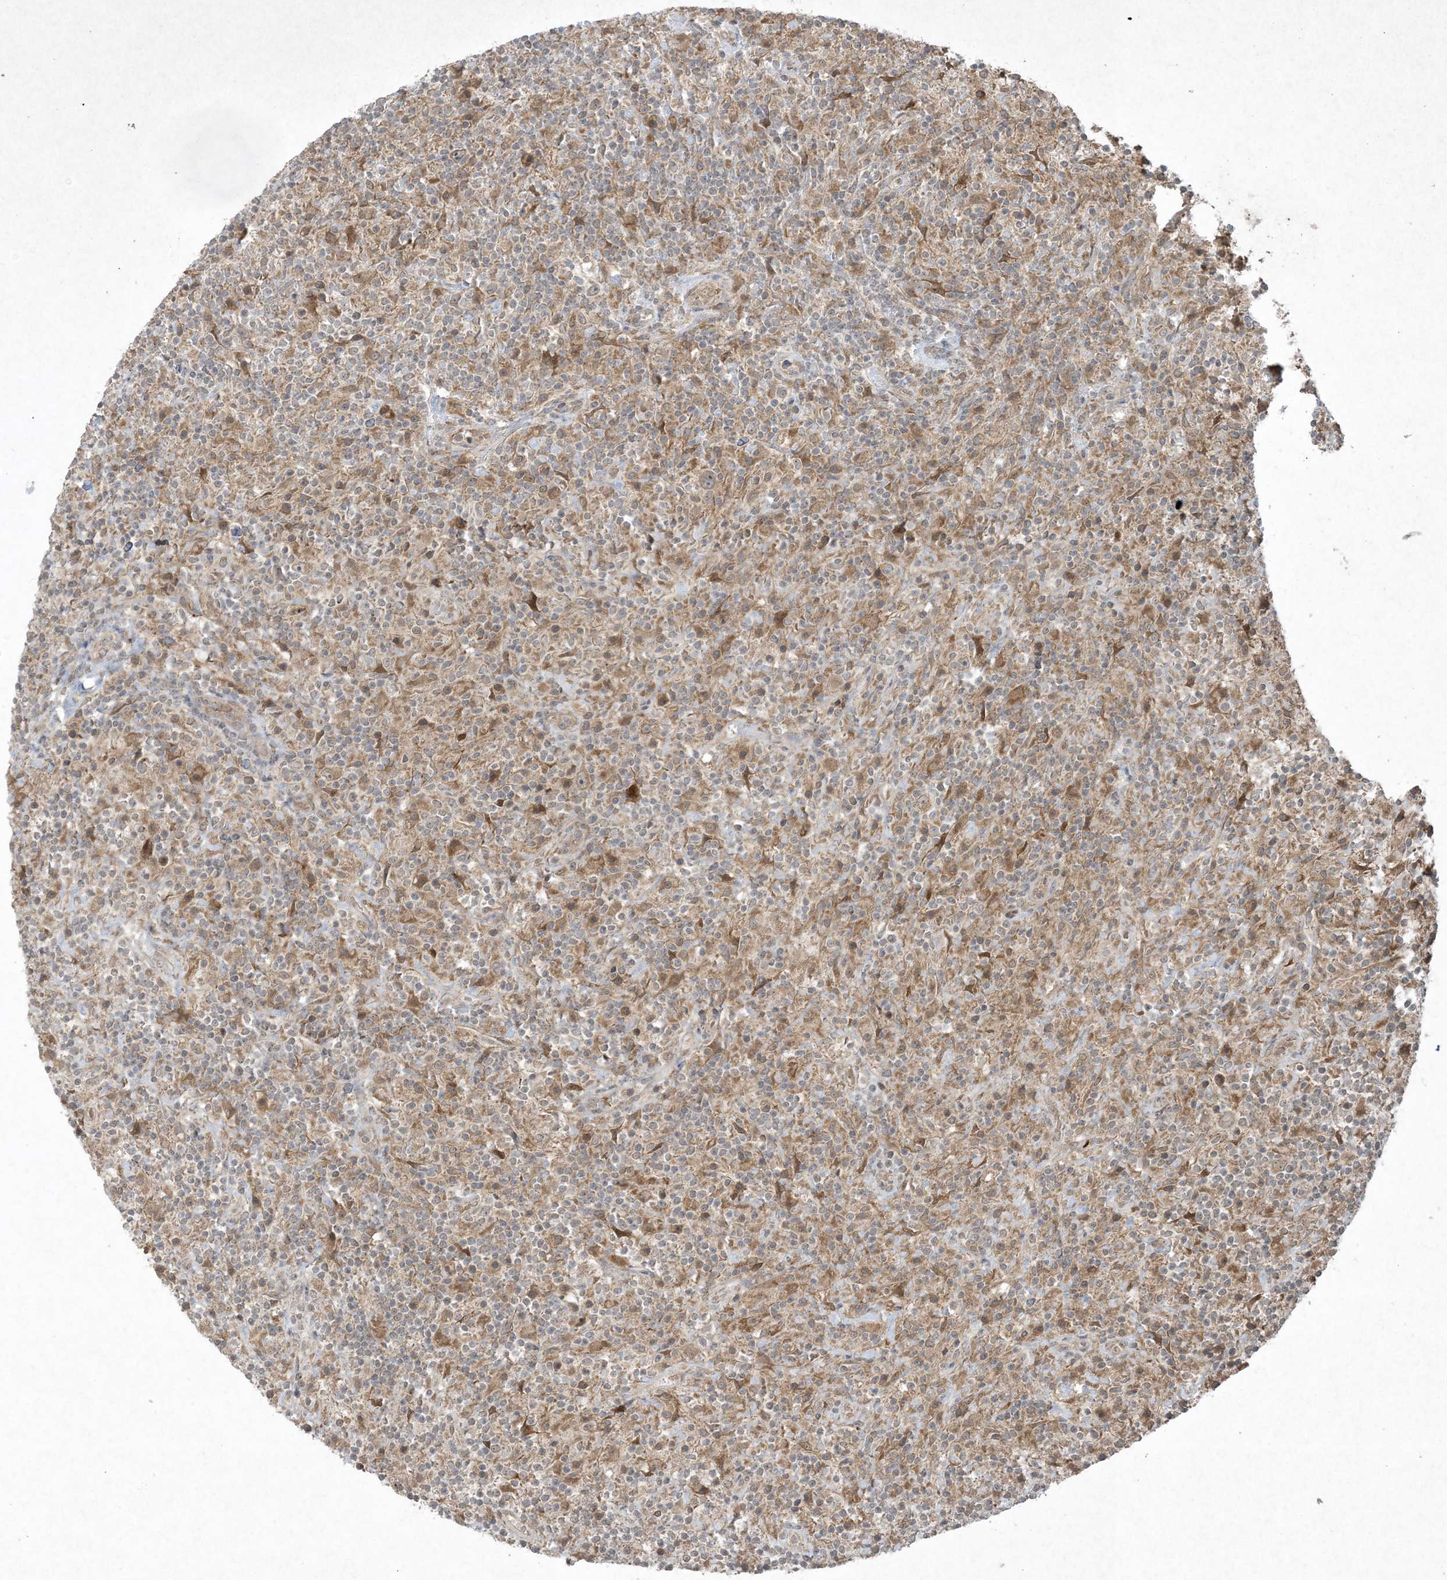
{"staining": {"intensity": "weak", "quantity": ">75%", "location": "cytoplasmic/membranous"}, "tissue": "lymphoma", "cell_type": "Tumor cells", "image_type": "cancer", "snomed": [{"axis": "morphology", "description": "Hodgkin's disease, NOS"}, {"axis": "topography", "description": "Lymph node"}], "caption": "A brown stain labels weak cytoplasmic/membranous positivity of a protein in Hodgkin's disease tumor cells. (brown staining indicates protein expression, while blue staining denotes nuclei).", "gene": "NRBP2", "patient": {"sex": "male", "age": 70}}